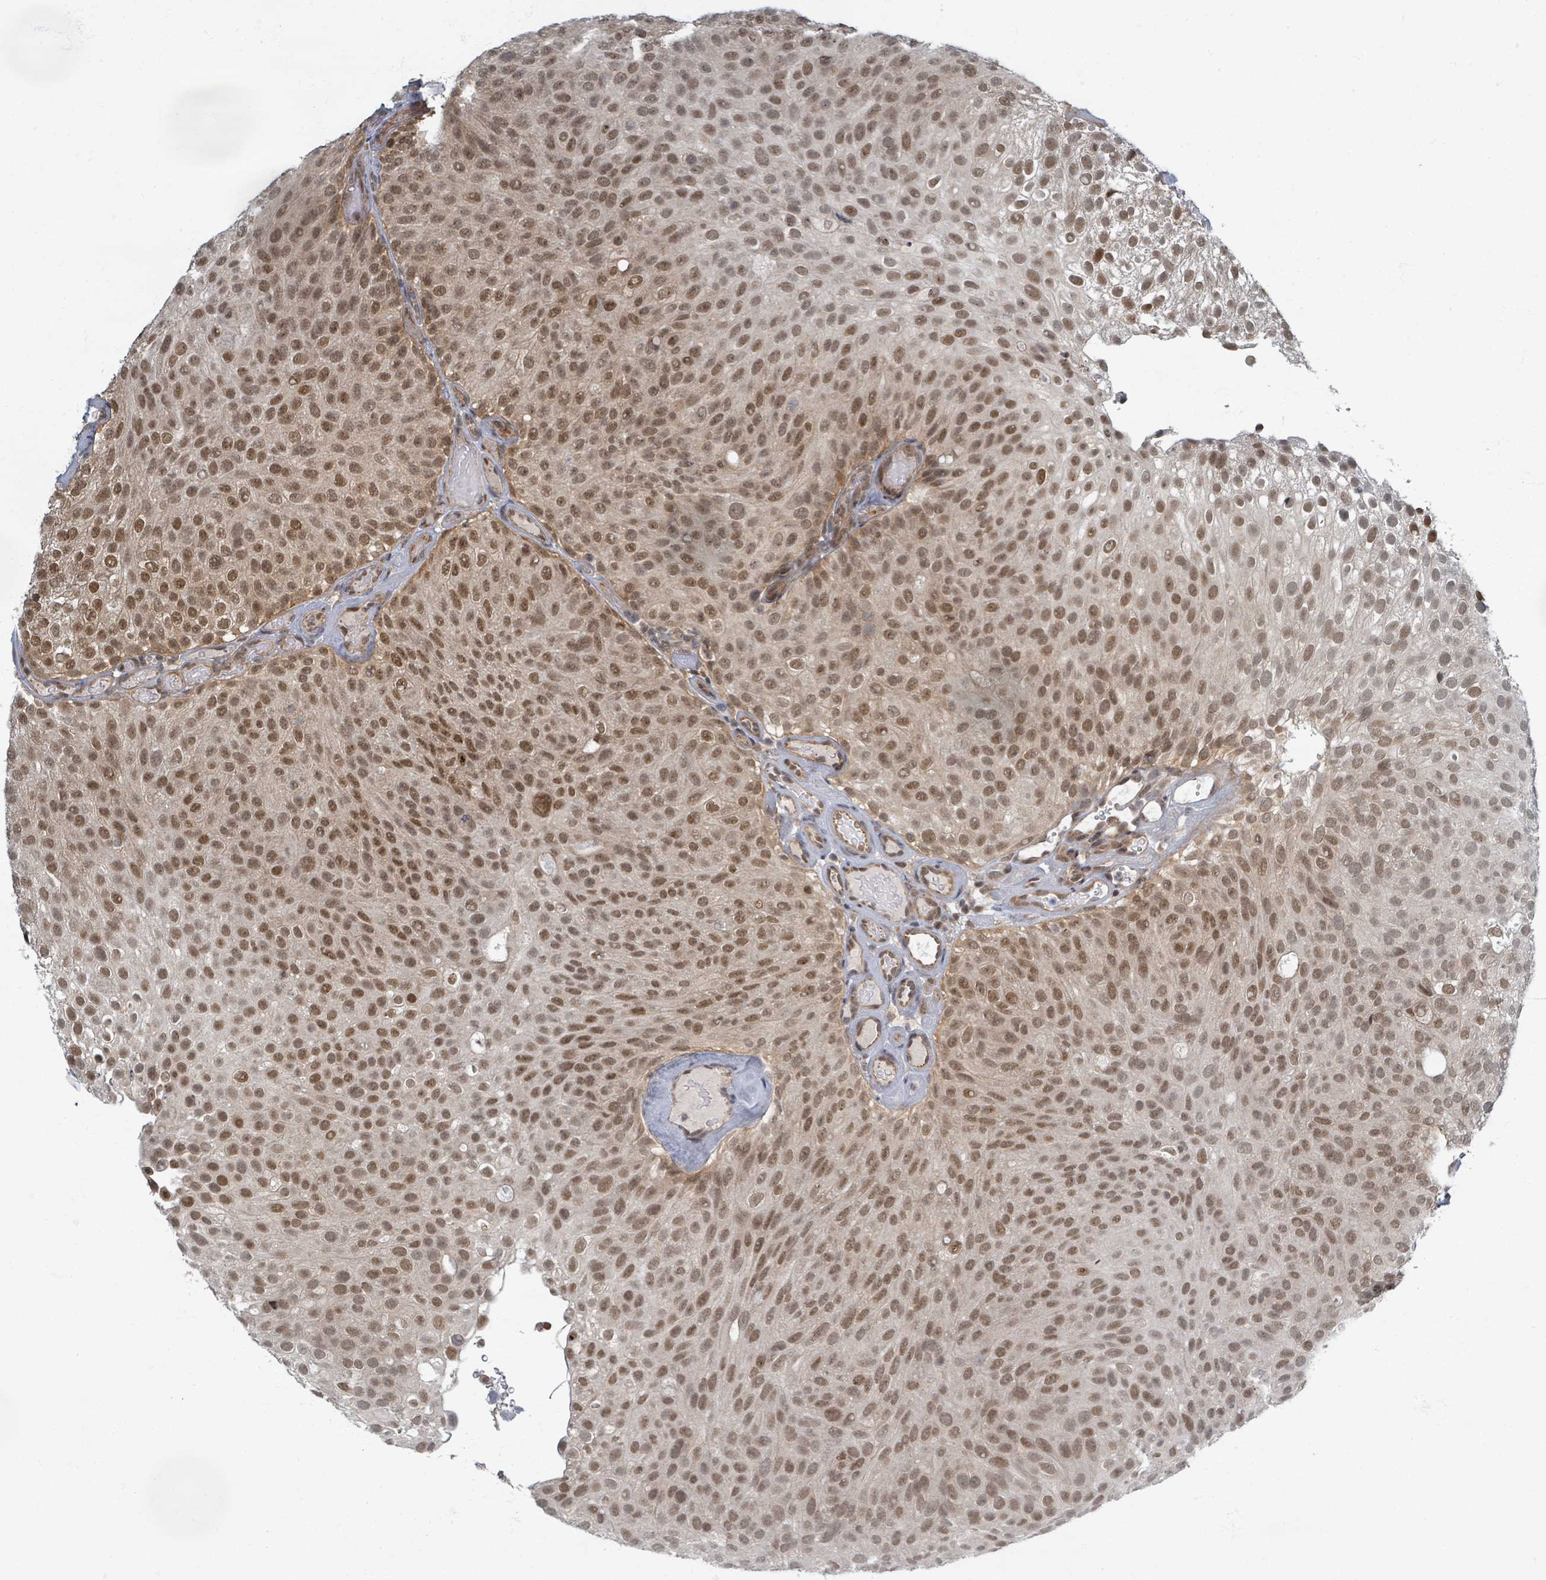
{"staining": {"intensity": "moderate", "quantity": ">75%", "location": "nuclear"}, "tissue": "urothelial cancer", "cell_type": "Tumor cells", "image_type": "cancer", "snomed": [{"axis": "morphology", "description": "Urothelial carcinoma, Low grade"}, {"axis": "topography", "description": "Urinary bladder"}], "caption": "Protein expression analysis of human urothelial cancer reveals moderate nuclear expression in about >75% of tumor cells.", "gene": "INTS15", "patient": {"sex": "male", "age": 78}}